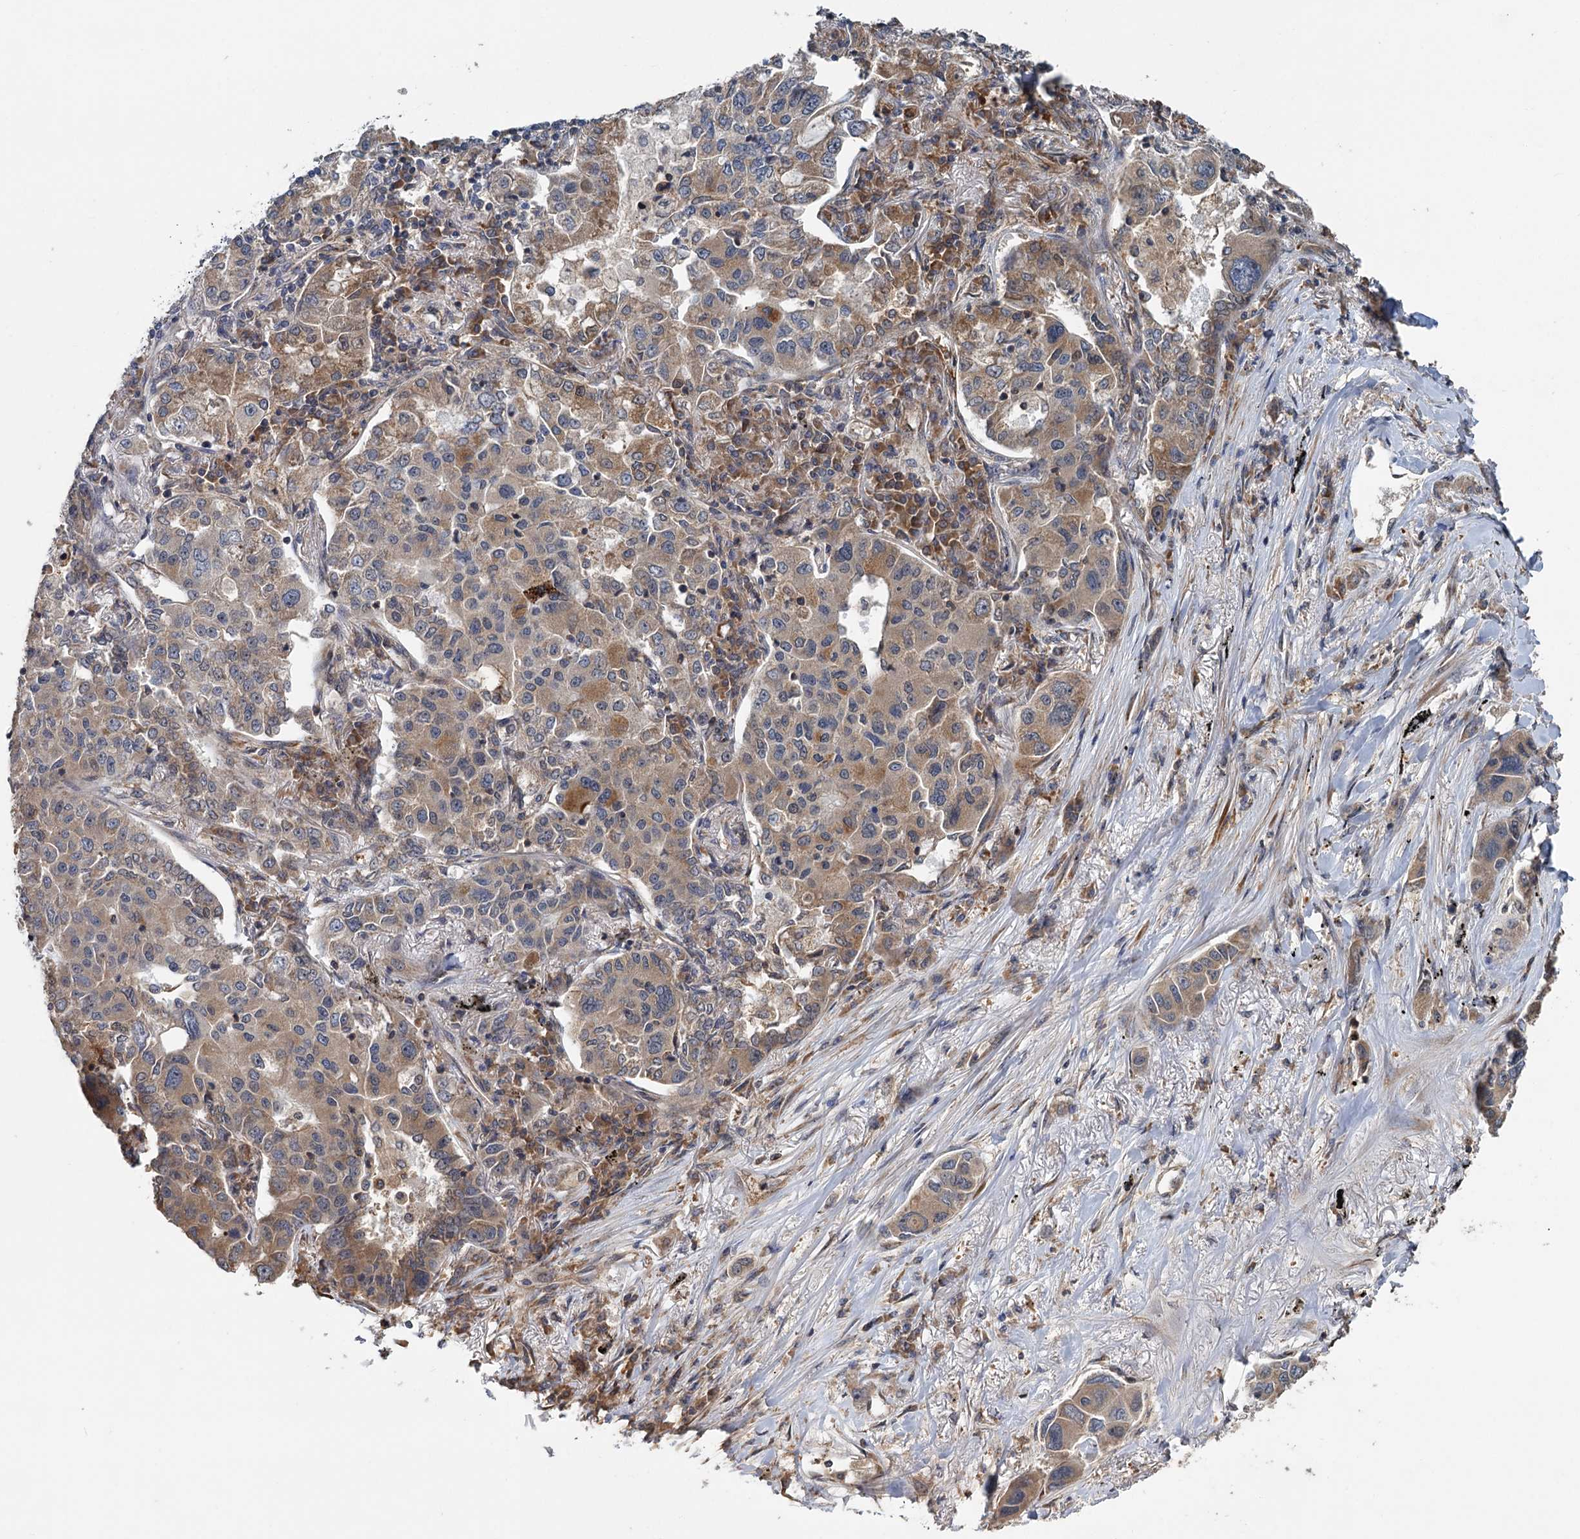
{"staining": {"intensity": "moderate", "quantity": "<25%", "location": "cytoplasmic/membranous"}, "tissue": "lung cancer", "cell_type": "Tumor cells", "image_type": "cancer", "snomed": [{"axis": "morphology", "description": "Adenocarcinoma, NOS"}, {"axis": "topography", "description": "Lung"}], "caption": "Moderate cytoplasmic/membranous staining is present in about <25% of tumor cells in adenocarcinoma (lung).", "gene": "KANSL2", "patient": {"sex": "male", "age": 49}}